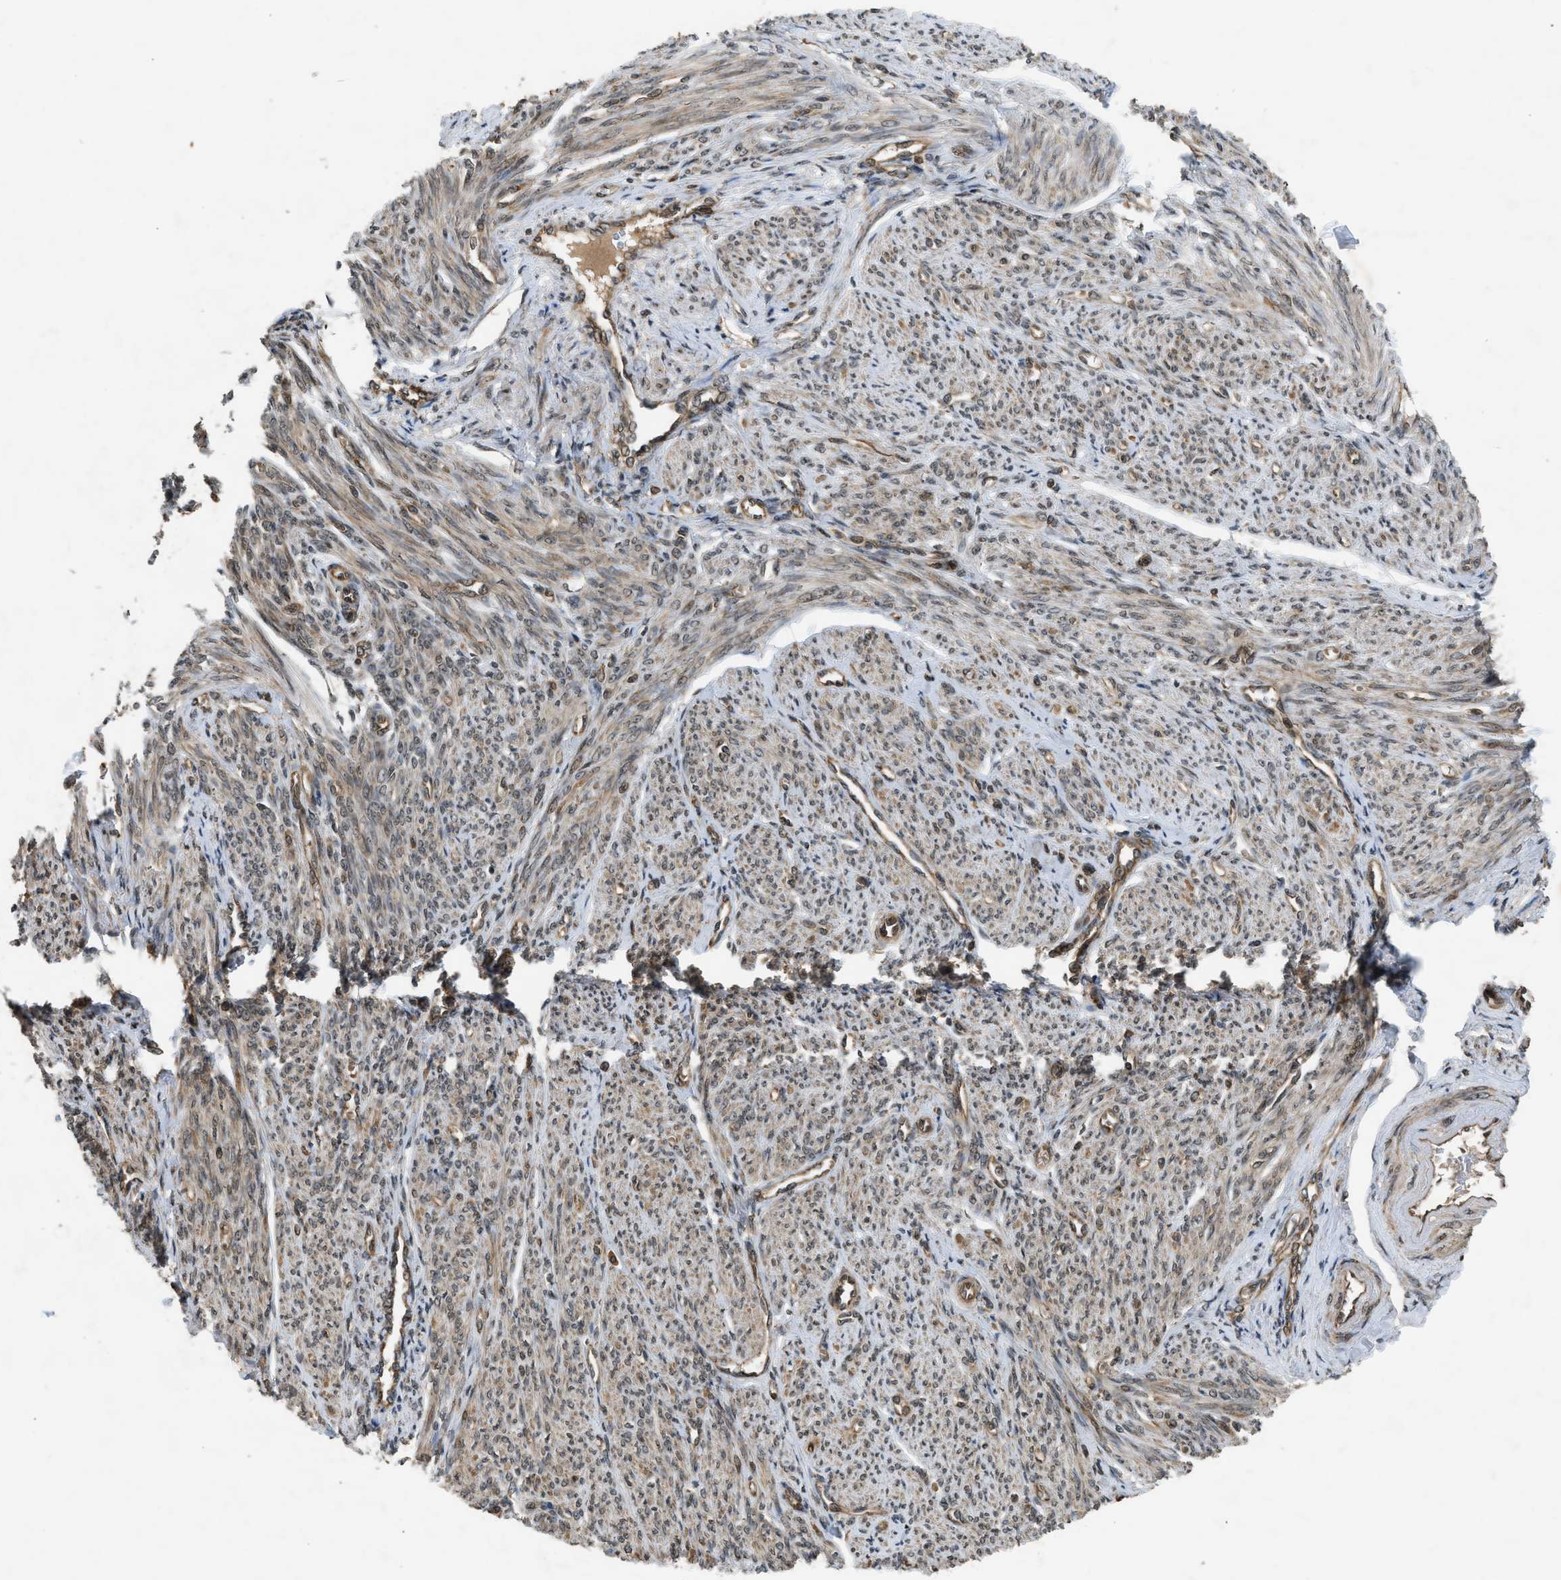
{"staining": {"intensity": "weak", "quantity": ">75%", "location": "cytoplasmic/membranous,nuclear"}, "tissue": "smooth muscle", "cell_type": "Smooth muscle cells", "image_type": "normal", "snomed": [{"axis": "morphology", "description": "Normal tissue, NOS"}, {"axis": "topography", "description": "Smooth muscle"}], "caption": "Approximately >75% of smooth muscle cells in benign smooth muscle display weak cytoplasmic/membranous,nuclear protein expression as visualized by brown immunohistochemical staining.", "gene": "TXNL1", "patient": {"sex": "female", "age": 65}}